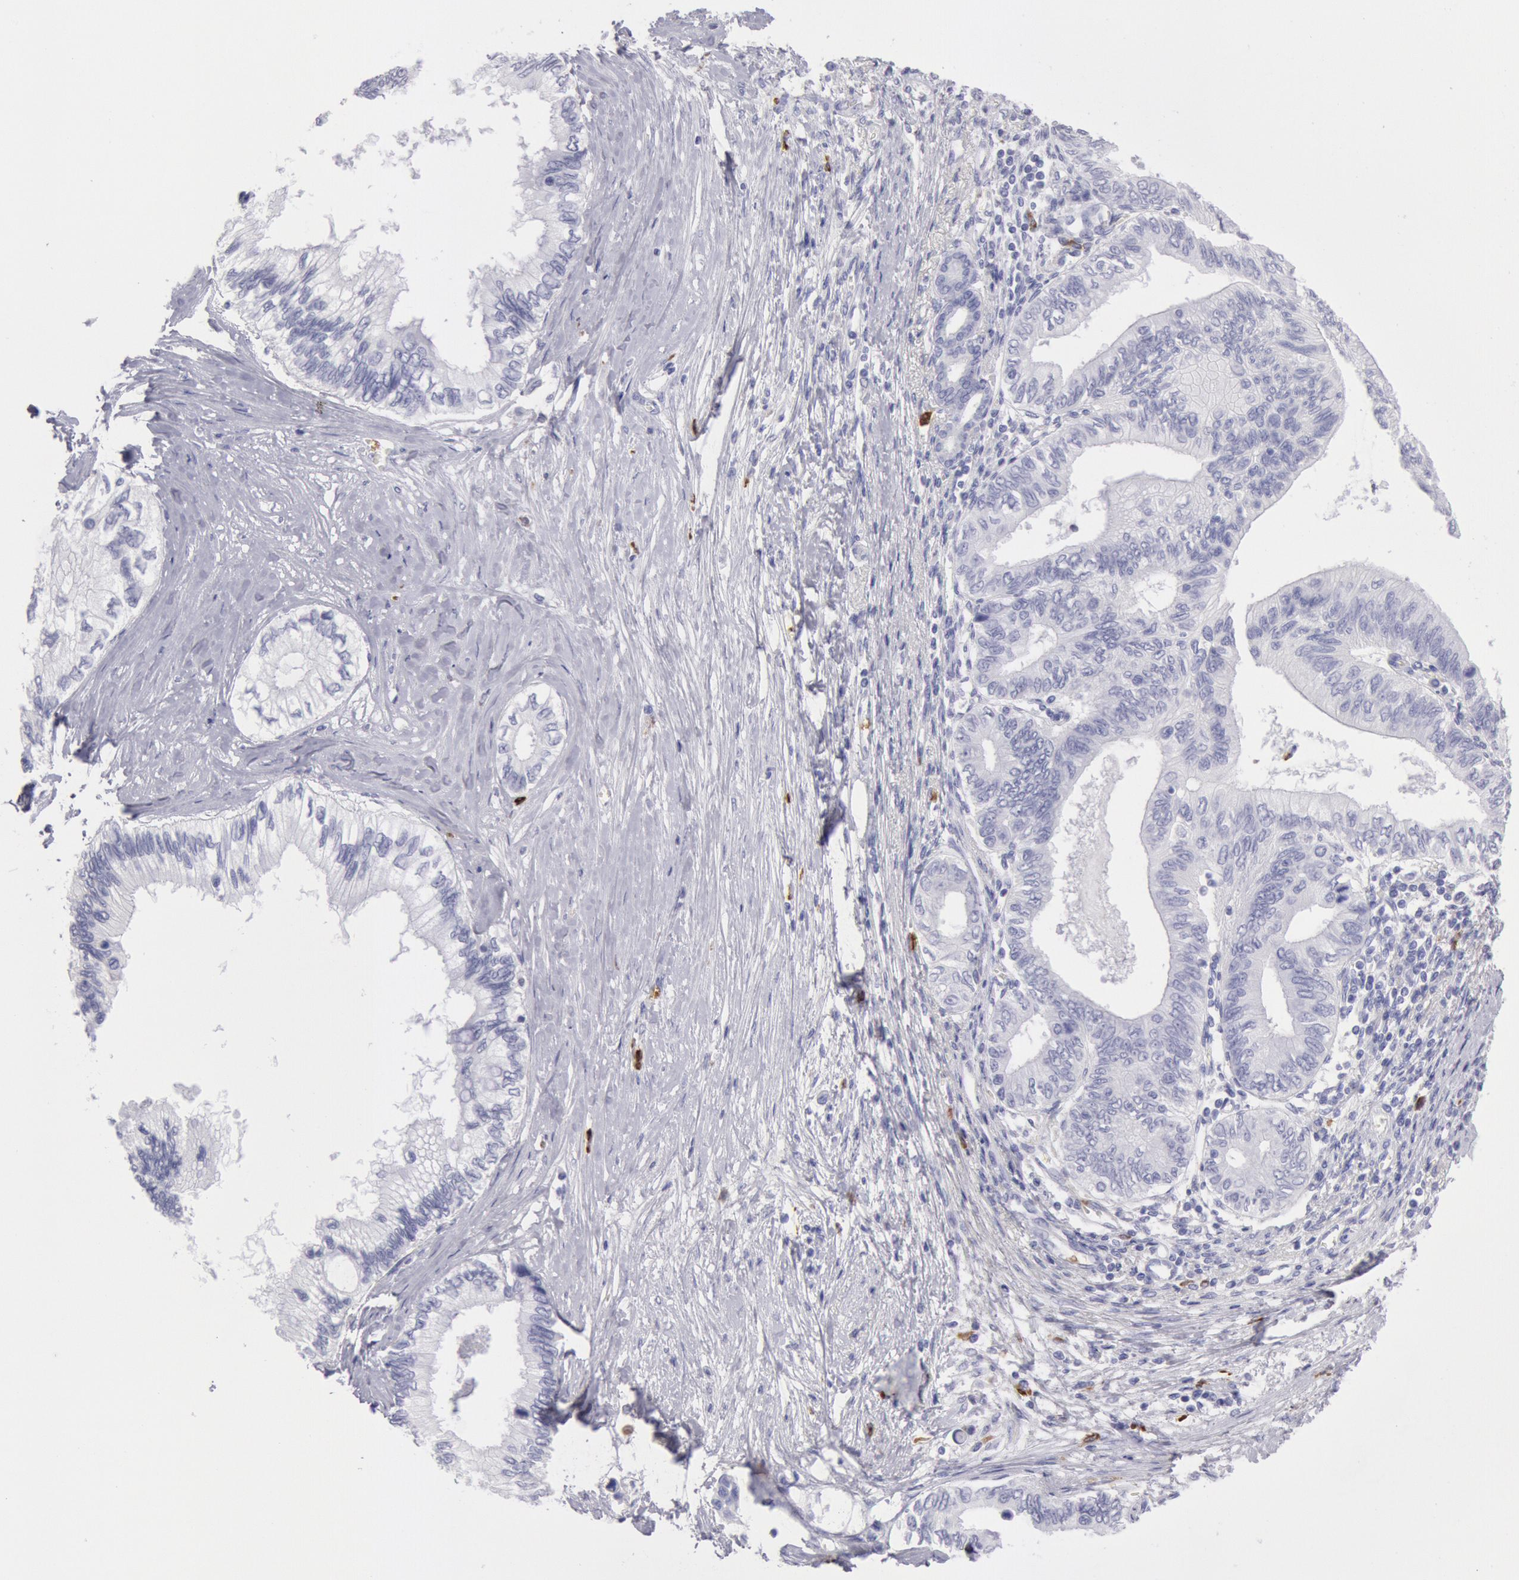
{"staining": {"intensity": "negative", "quantity": "none", "location": "none"}, "tissue": "pancreatic cancer", "cell_type": "Tumor cells", "image_type": "cancer", "snomed": [{"axis": "morphology", "description": "Adenocarcinoma, NOS"}, {"axis": "topography", "description": "Pancreas"}], "caption": "An immunohistochemistry histopathology image of pancreatic cancer is shown. There is no staining in tumor cells of pancreatic cancer. The staining is performed using DAB (3,3'-diaminobenzidine) brown chromogen with nuclei counter-stained in using hematoxylin.", "gene": "FCN1", "patient": {"sex": "female", "age": 66}}